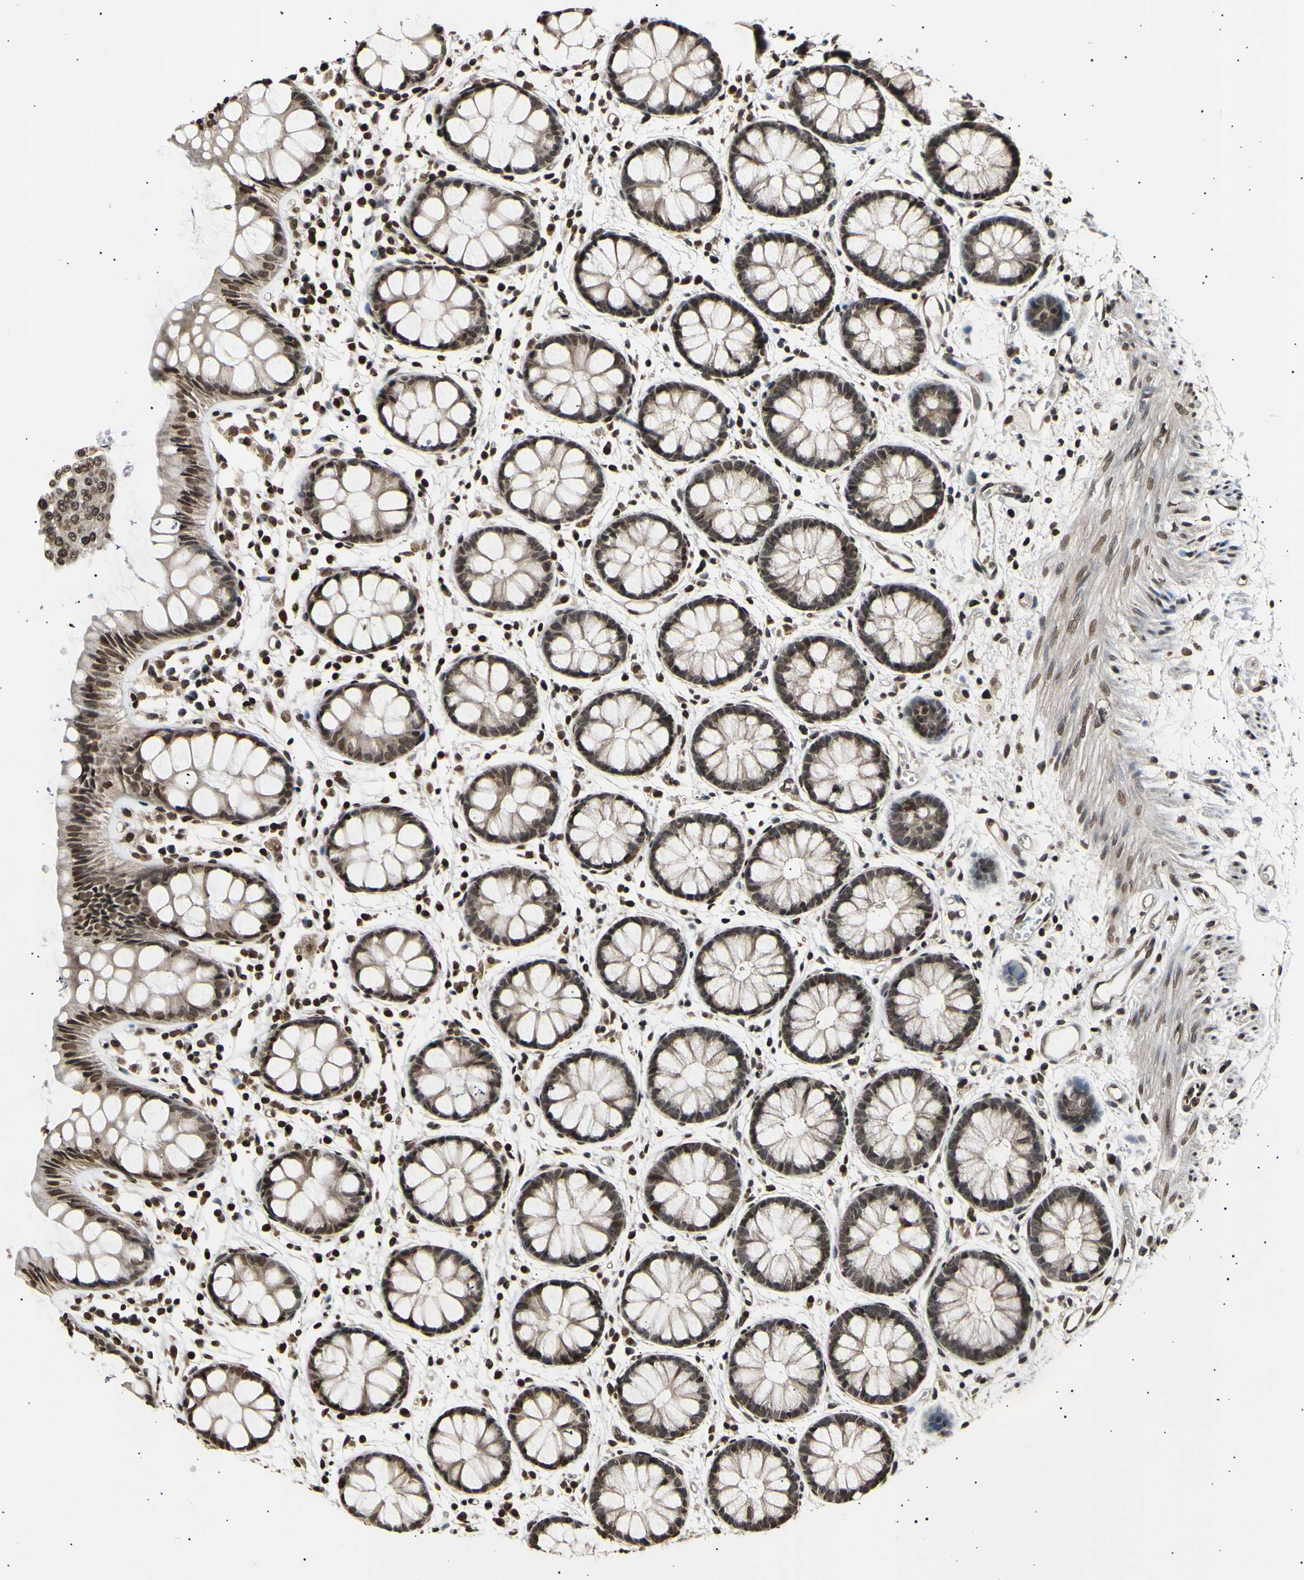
{"staining": {"intensity": "moderate", "quantity": ">75%", "location": "cytoplasmic/membranous,nuclear"}, "tissue": "rectum", "cell_type": "Glandular cells", "image_type": "normal", "snomed": [{"axis": "morphology", "description": "Normal tissue, NOS"}, {"axis": "topography", "description": "Rectum"}], "caption": "Approximately >75% of glandular cells in unremarkable human rectum demonstrate moderate cytoplasmic/membranous,nuclear protein positivity as visualized by brown immunohistochemical staining.", "gene": "ANAPC7", "patient": {"sex": "female", "age": 66}}